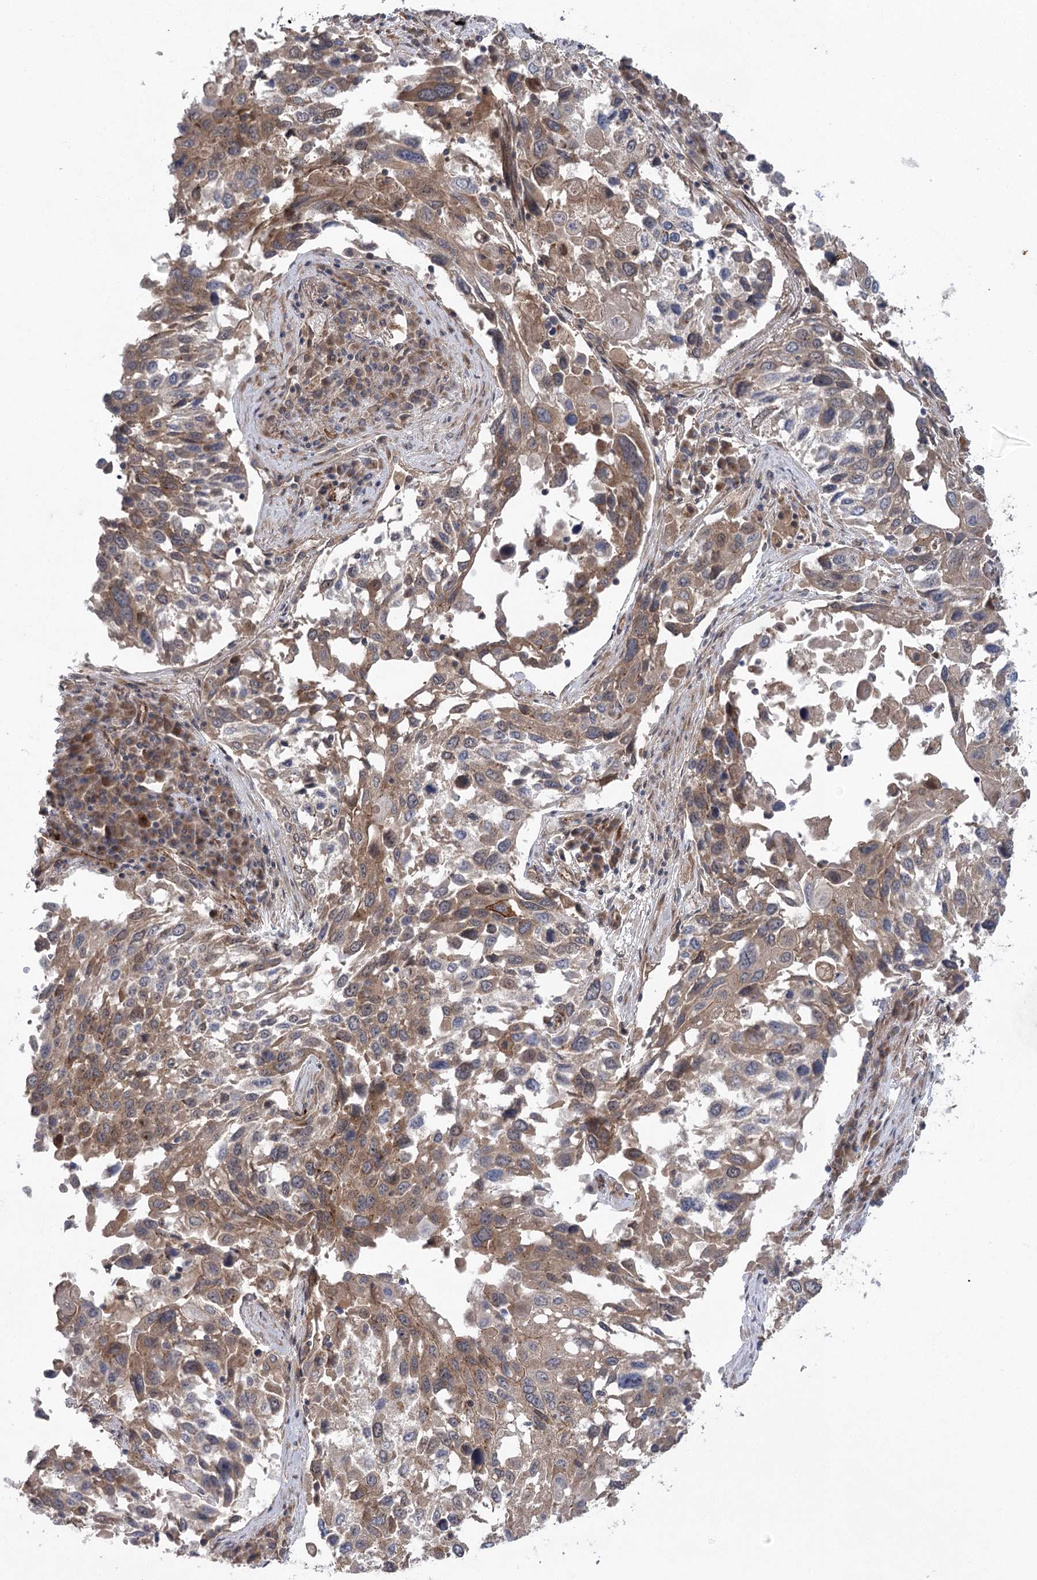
{"staining": {"intensity": "moderate", "quantity": ">75%", "location": "cytoplasmic/membranous"}, "tissue": "lung cancer", "cell_type": "Tumor cells", "image_type": "cancer", "snomed": [{"axis": "morphology", "description": "Squamous cell carcinoma, NOS"}, {"axis": "topography", "description": "Lung"}], "caption": "Squamous cell carcinoma (lung) tissue exhibits moderate cytoplasmic/membranous staining in approximately >75% of tumor cells (Brightfield microscopy of DAB IHC at high magnification).", "gene": "METTL24", "patient": {"sex": "male", "age": 65}}